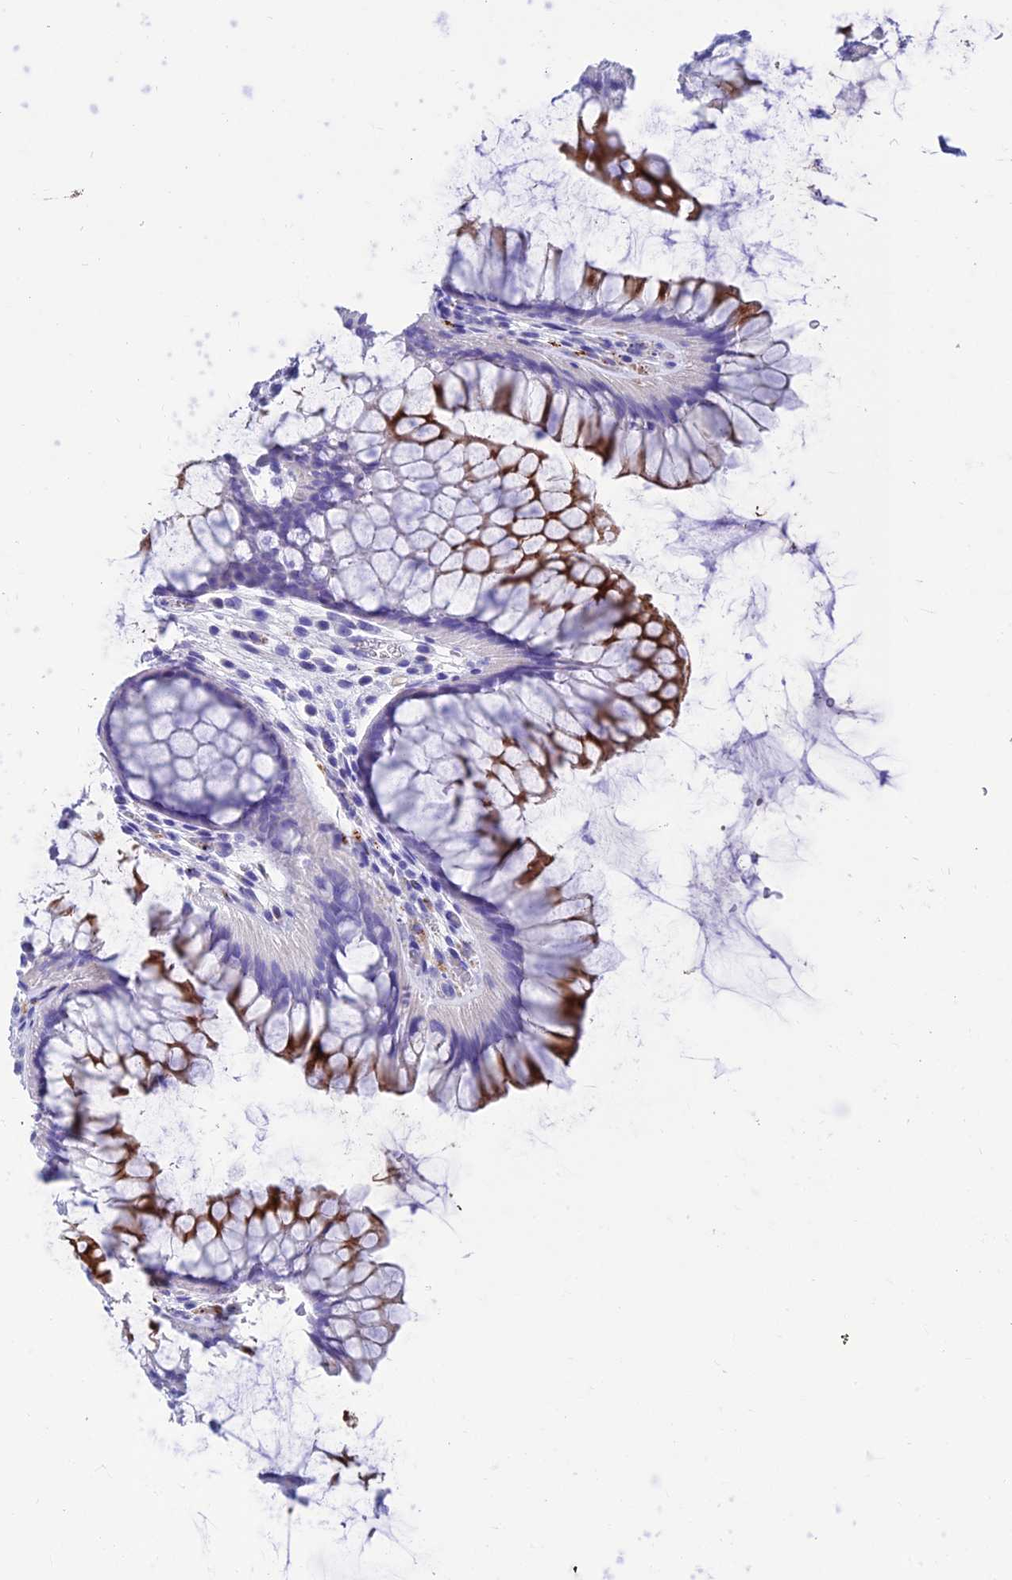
{"staining": {"intensity": "negative", "quantity": "none", "location": "none"}, "tissue": "colon", "cell_type": "Endothelial cells", "image_type": "normal", "snomed": [{"axis": "morphology", "description": "Normal tissue, NOS"}, {"axis": "topography", "description": "Colon"}], "caption": "Immunohistochemistry (IHC) image of normal colon stained for a protein (brown), which reveals no expression in endothelial cells.", "gene": "GNG11", "patient": {"sex": "female", "age": 82}}